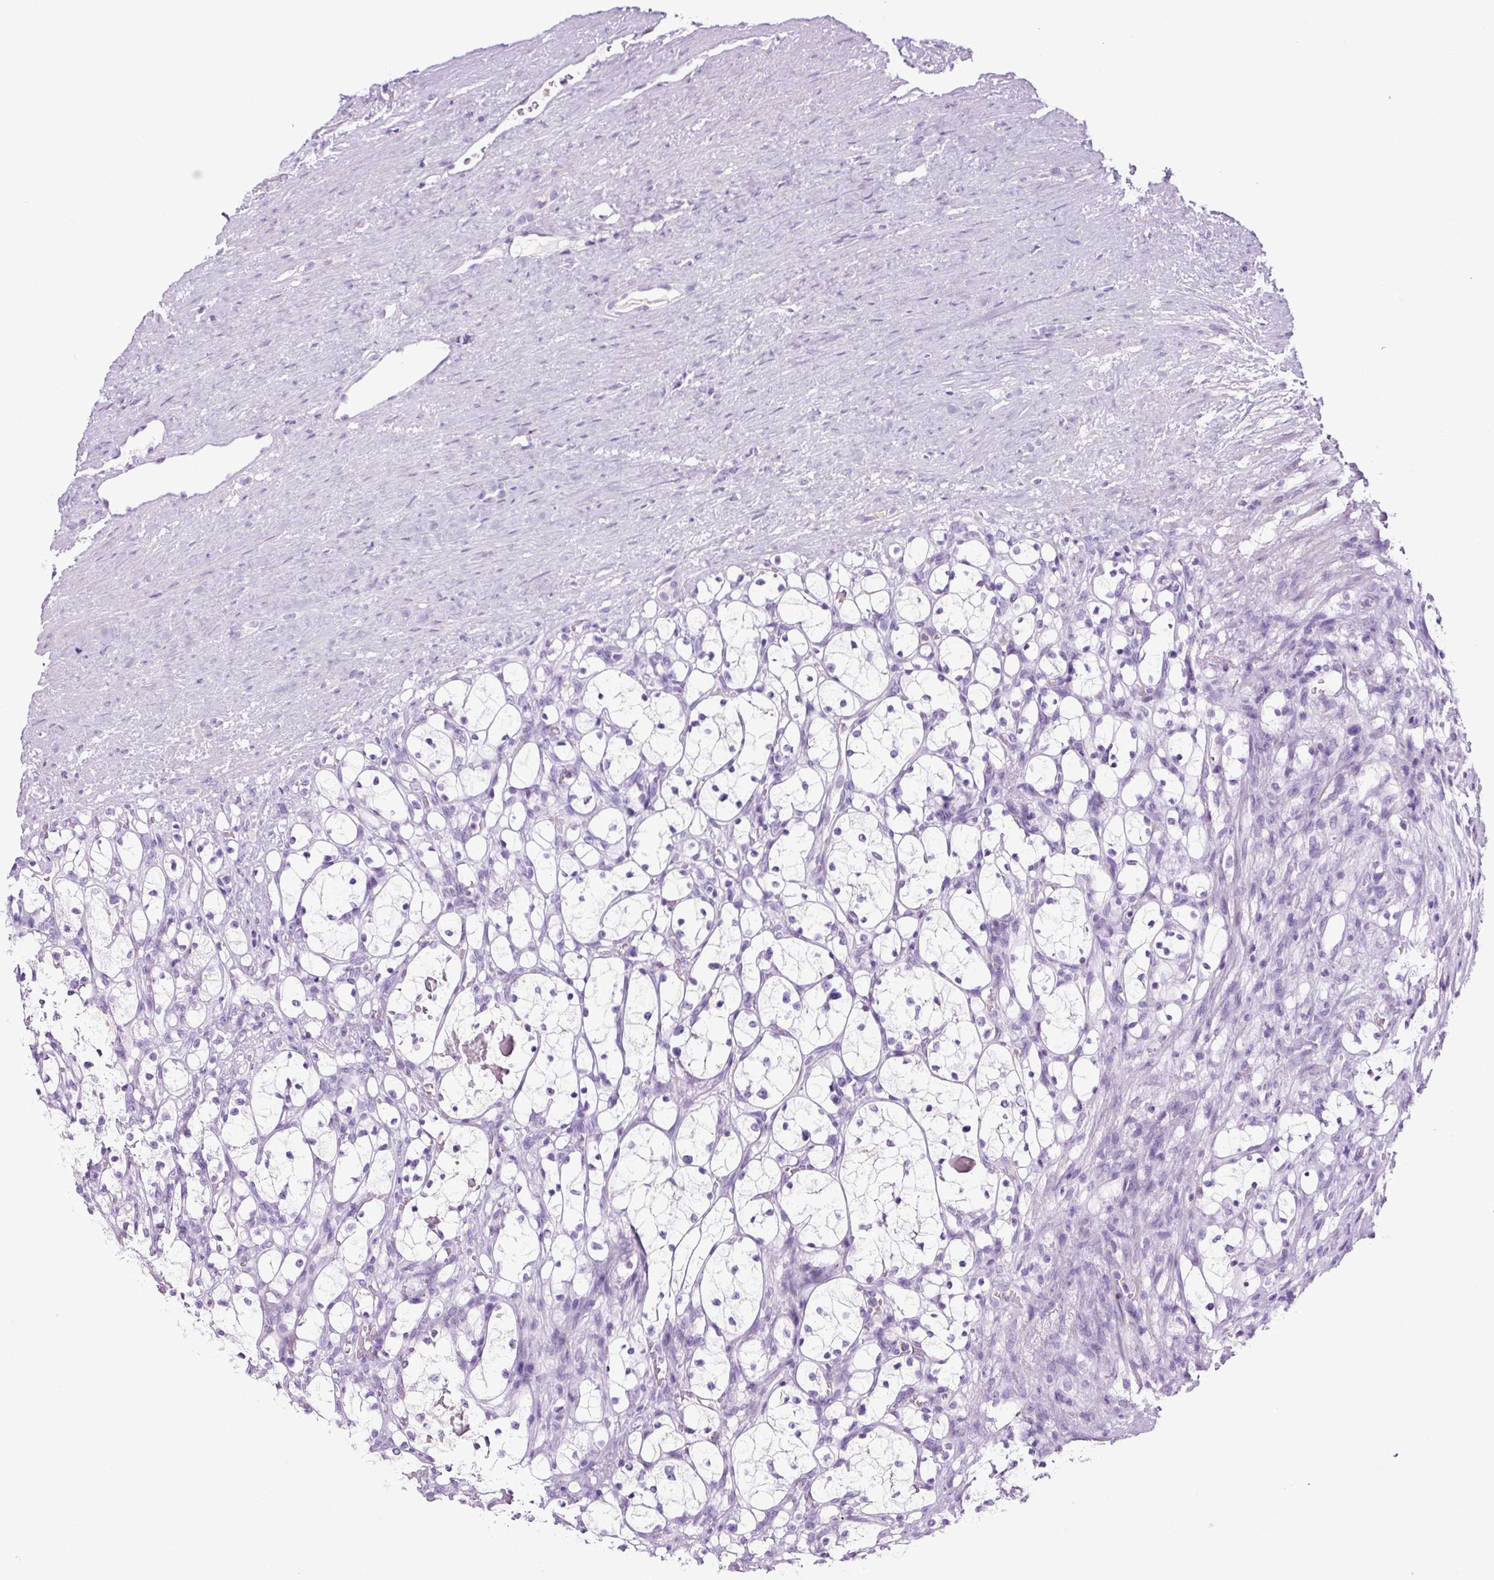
{"staining": {"intensity": "negative", "quantity": "none", "location": "none"}, "tissue": "renal cancer", "cell_type": "Tumor cells", "image_type": "cancer", "snomed": [{"axis": "morphology", "description": "Adenocarcinoma, NOS"}, {"axis": "topography", "description": "Kidney"}], "caption": "This is an IHC micrograph of human renal cancer (adenocarcinoma). There is no positivity in tumor cells.", "gene": "RNF212B", "patient": {"sex": "female", "age": 69}}